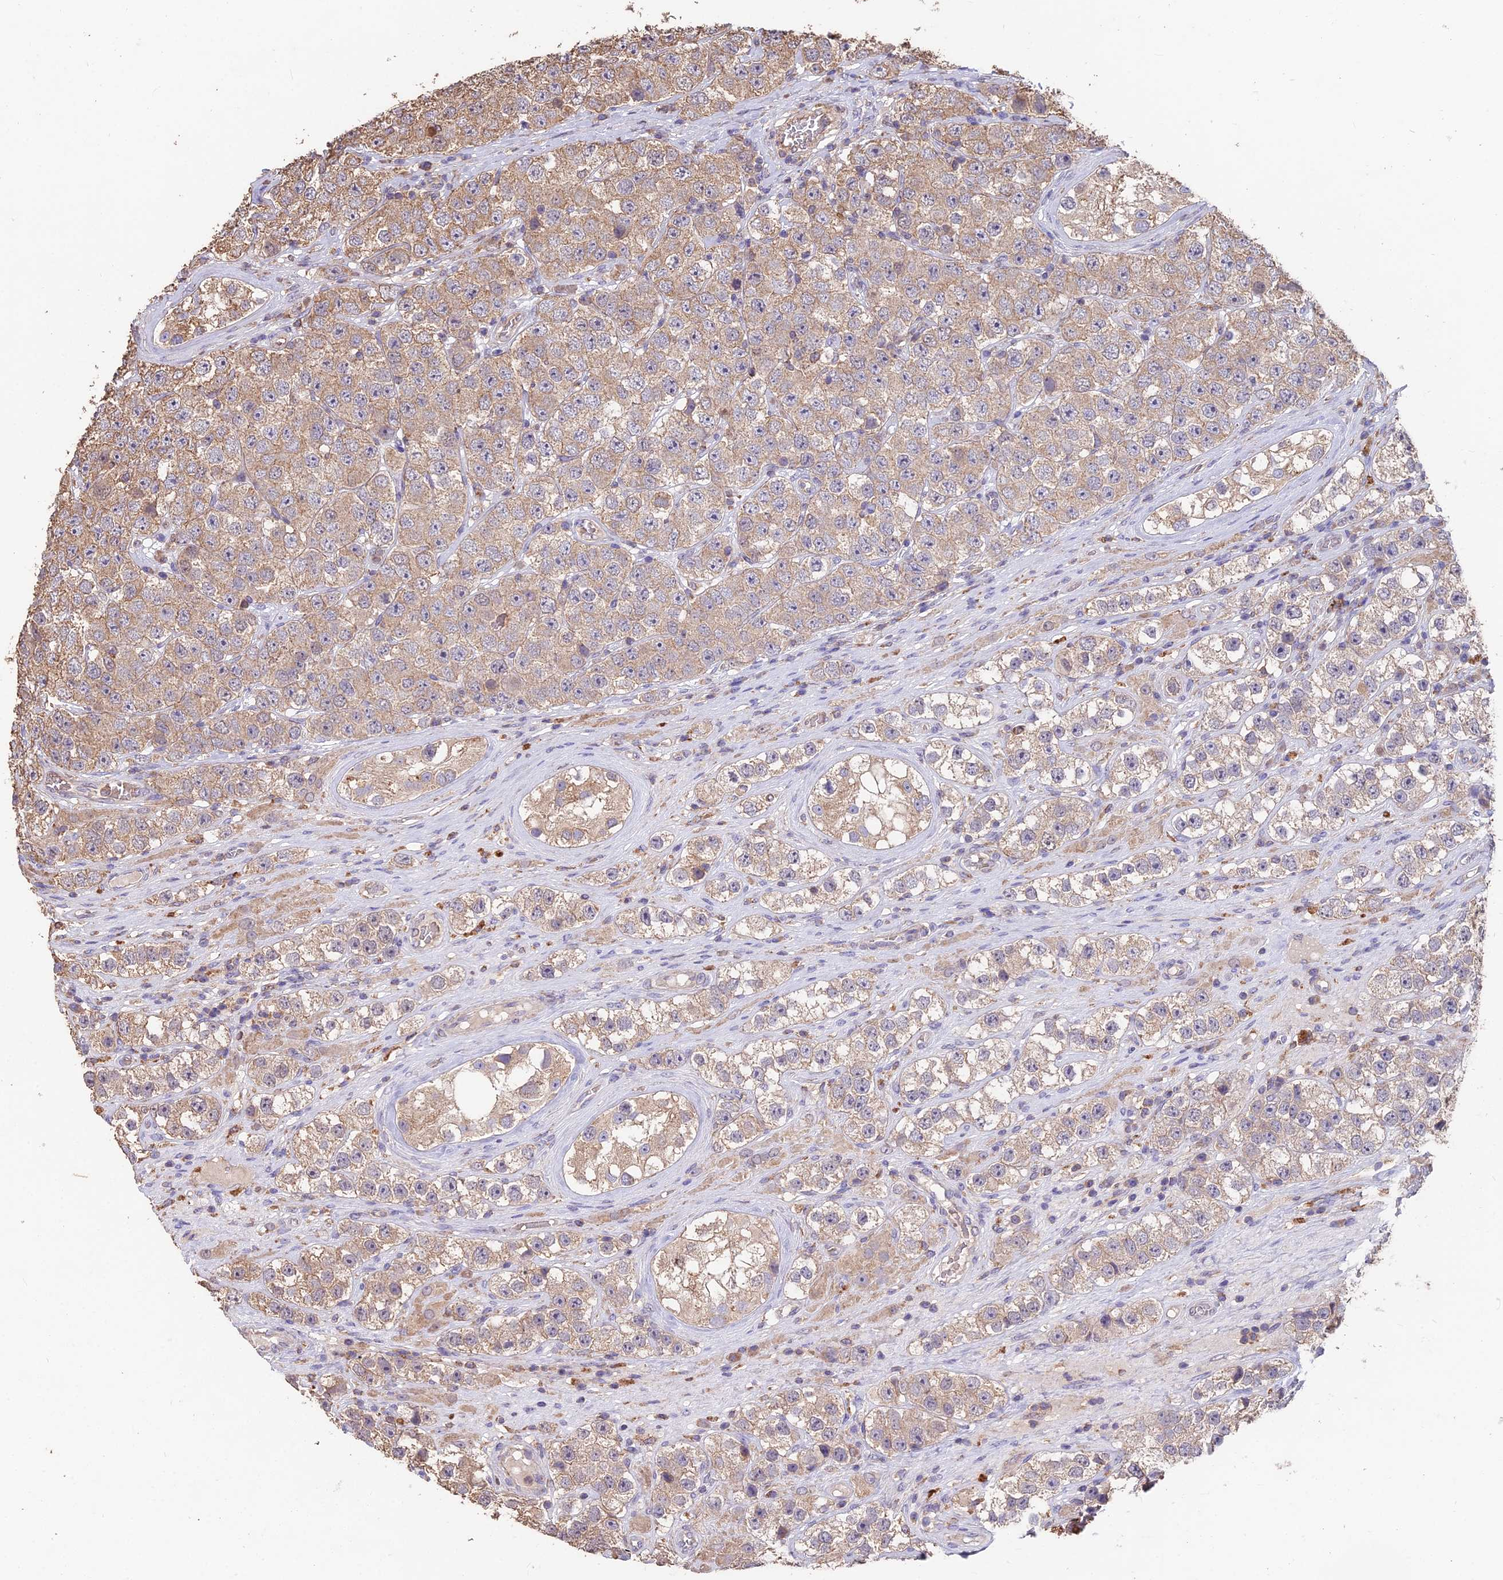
{"staining": {"intensity": "moderate", "quantity": ">75%", "location": "cytoplasmic/membranous"}, "tissue": "testis cancer", "cell_type": "Tumor cells", "image_type": "cancer", "snomed": [{"axis": "morphology", "description": "Seminoma, NOS"}, {"axis": "topography", "description": "Testis"}], "caption": "The micrograph demonstrates staining of testis cancer (seminoma), revealing moderate cytoplasmic/membranous protein staining (brown color) within tumor cells.", "gene": "CEMIP2", "patient": {"sex": "male", "age": 28}}